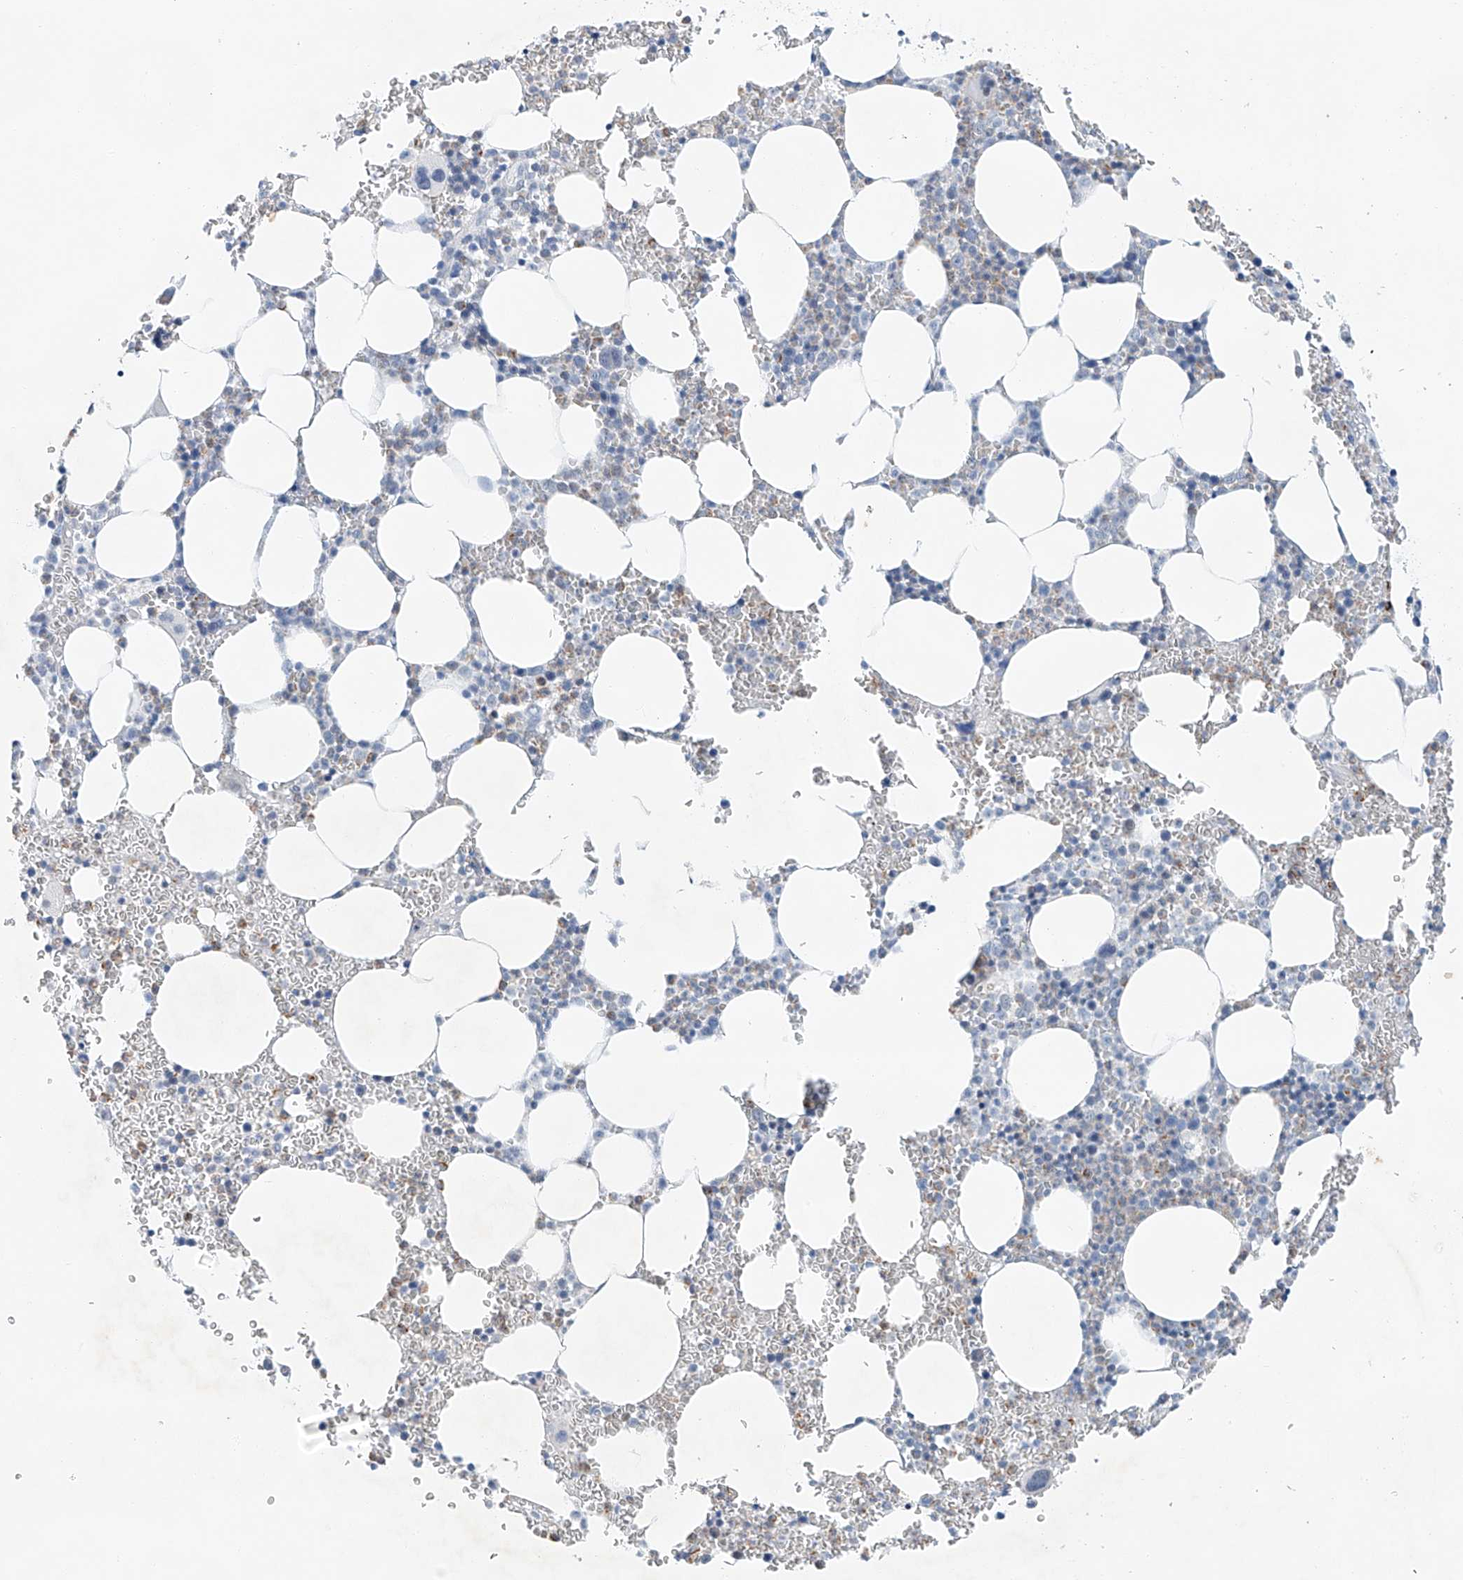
{"staining": {"intensity": "negative", "quantity": "none", "location": "none"}, "tissue": "bone marrow", "cell_type": "Hematopoietic cells", "image_type": "normal", "snomed": [{"axis": "morphology", "description": "Normal tissue, NOS"}, {"axis": "topography", "description": "Bone marrow"}], "caption": "This is an immunohistochemistry image of normal bone marrow. There is no expression in hematopoietic cells.", "gene": "KLF15", "patient": {"sex": "female", "age": 78}}